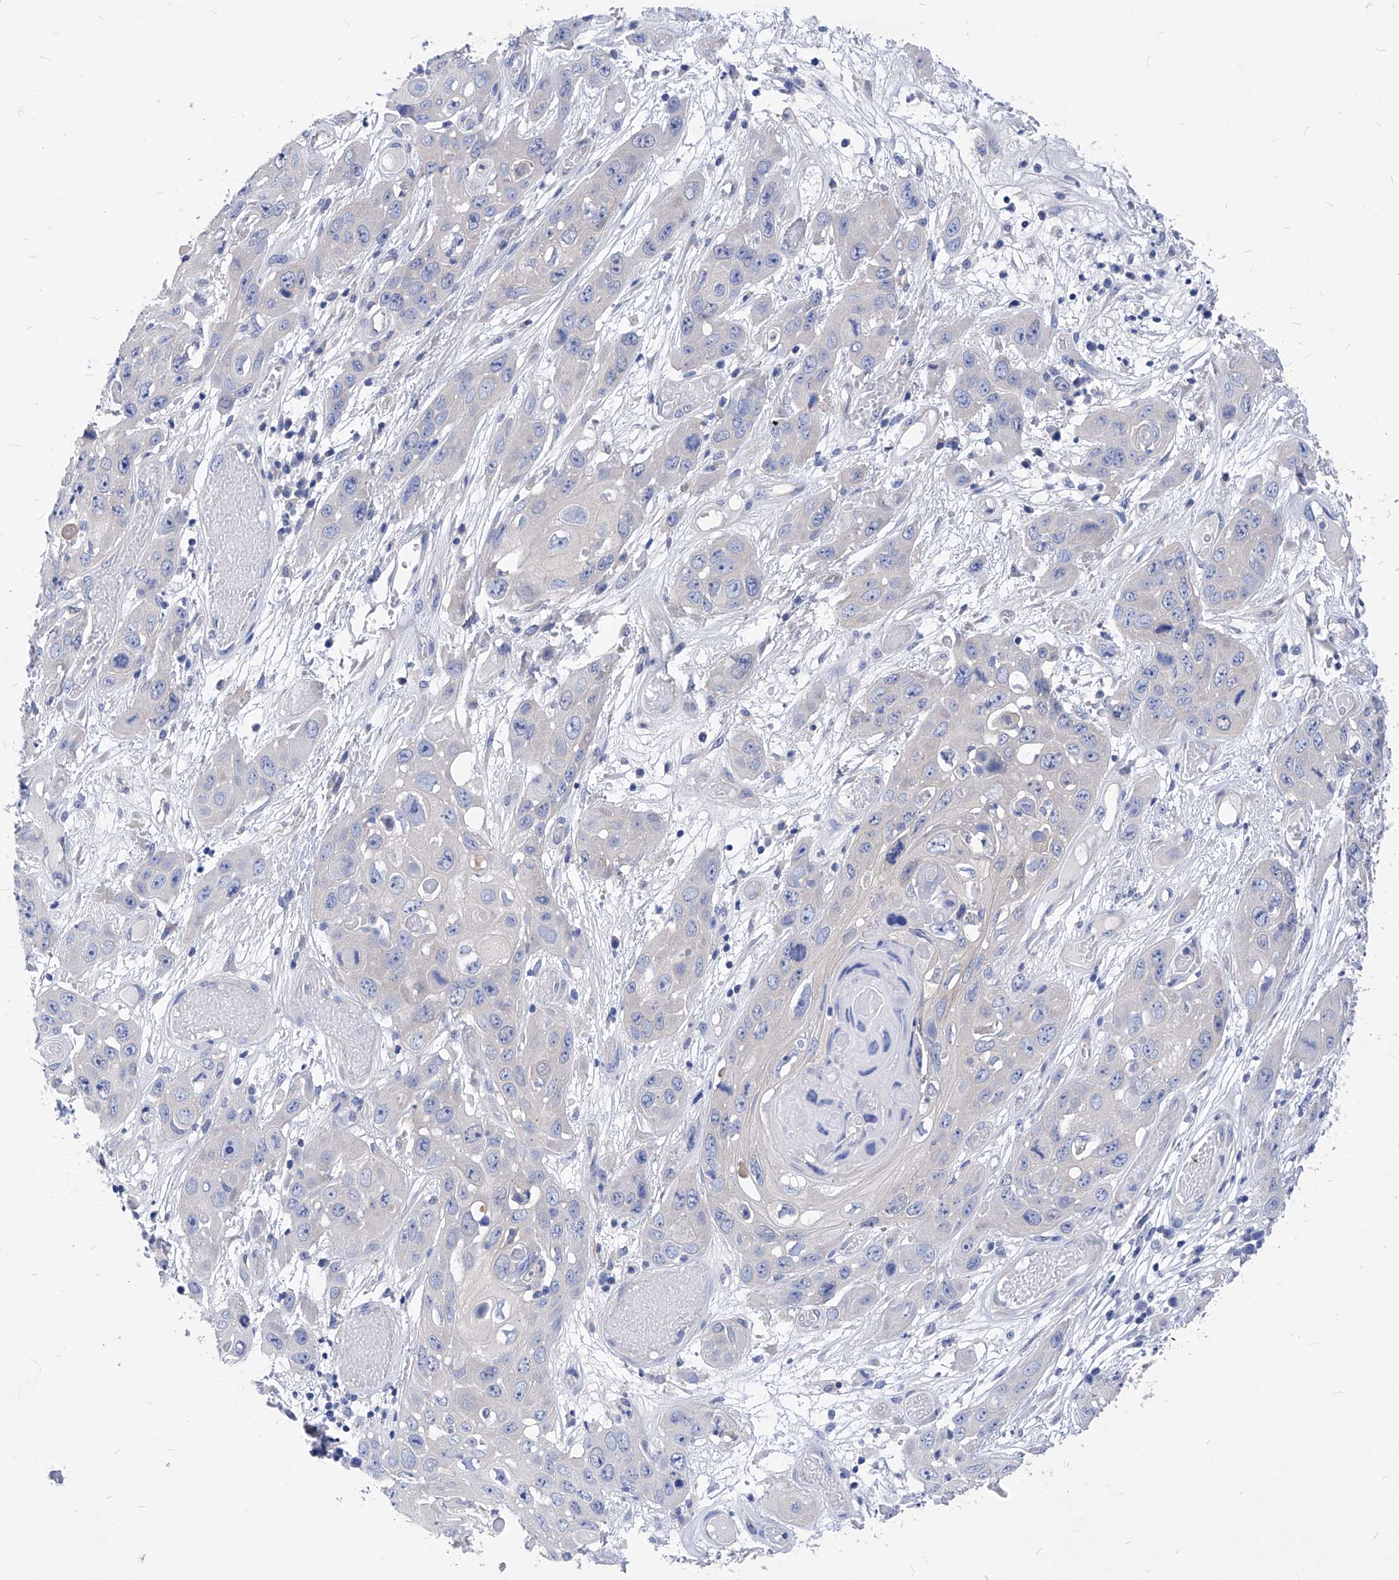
{"staining": {"intensity": "negative", "quantity": "none", "location": "none"}, "tissue": "skin cancer", "cell_type": "Tumor cells", "image_type": "cancer", "snomed": [{"axis": "morphology", "description": "Squamous cell carcinoma, NOS"}, {"axis": "topography", "description": "Skin"}], "caption": "Protein analysis of squamous cell carcinoma (skin) reveals no significant staining in tumor cells.", "gene": "XPNPEP1", "patient": {"sex": "male", "age": 55}}